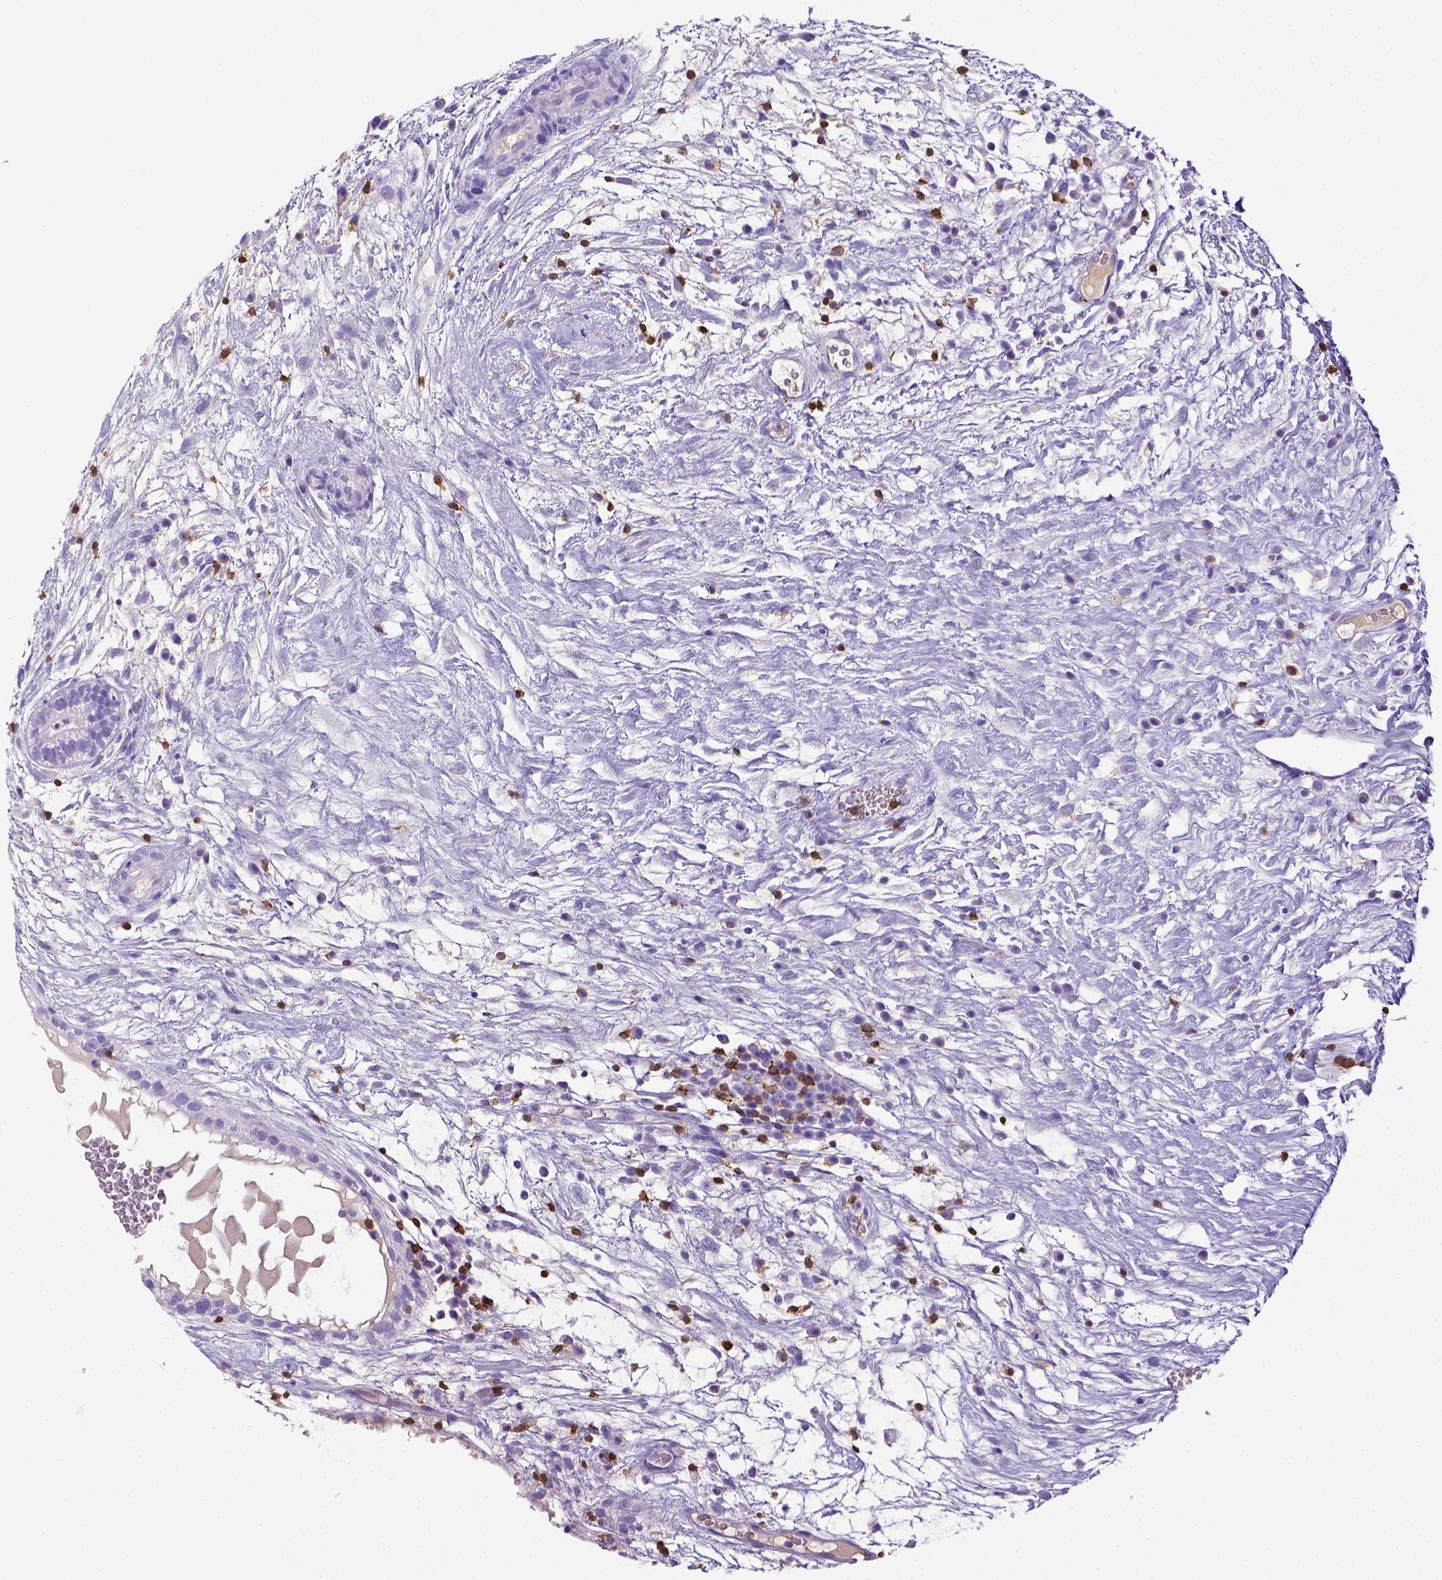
{"staining": {"intensity": "negative", "quantity": "none", "location": "none"}, "tissue": "testis cancer", "cell_type": "Tumor cells", "image_type": "cancer", "snomed": [{"axis": "morphology", "description": "Normal tissue, NOS"}, {"axis": "morphology", "description": "Carcinoma, Embryonal, NOS"}, {"axis": "topography", "description": "Testis"}], "caption": "High power microscopy micrograph of an immunohistochemistry micrograph of testis embryonal carcinoma, revealing no significant positivity in tumor cells.", "gene": "CD3E", "patient": {"sex": "male", "age": 32}}